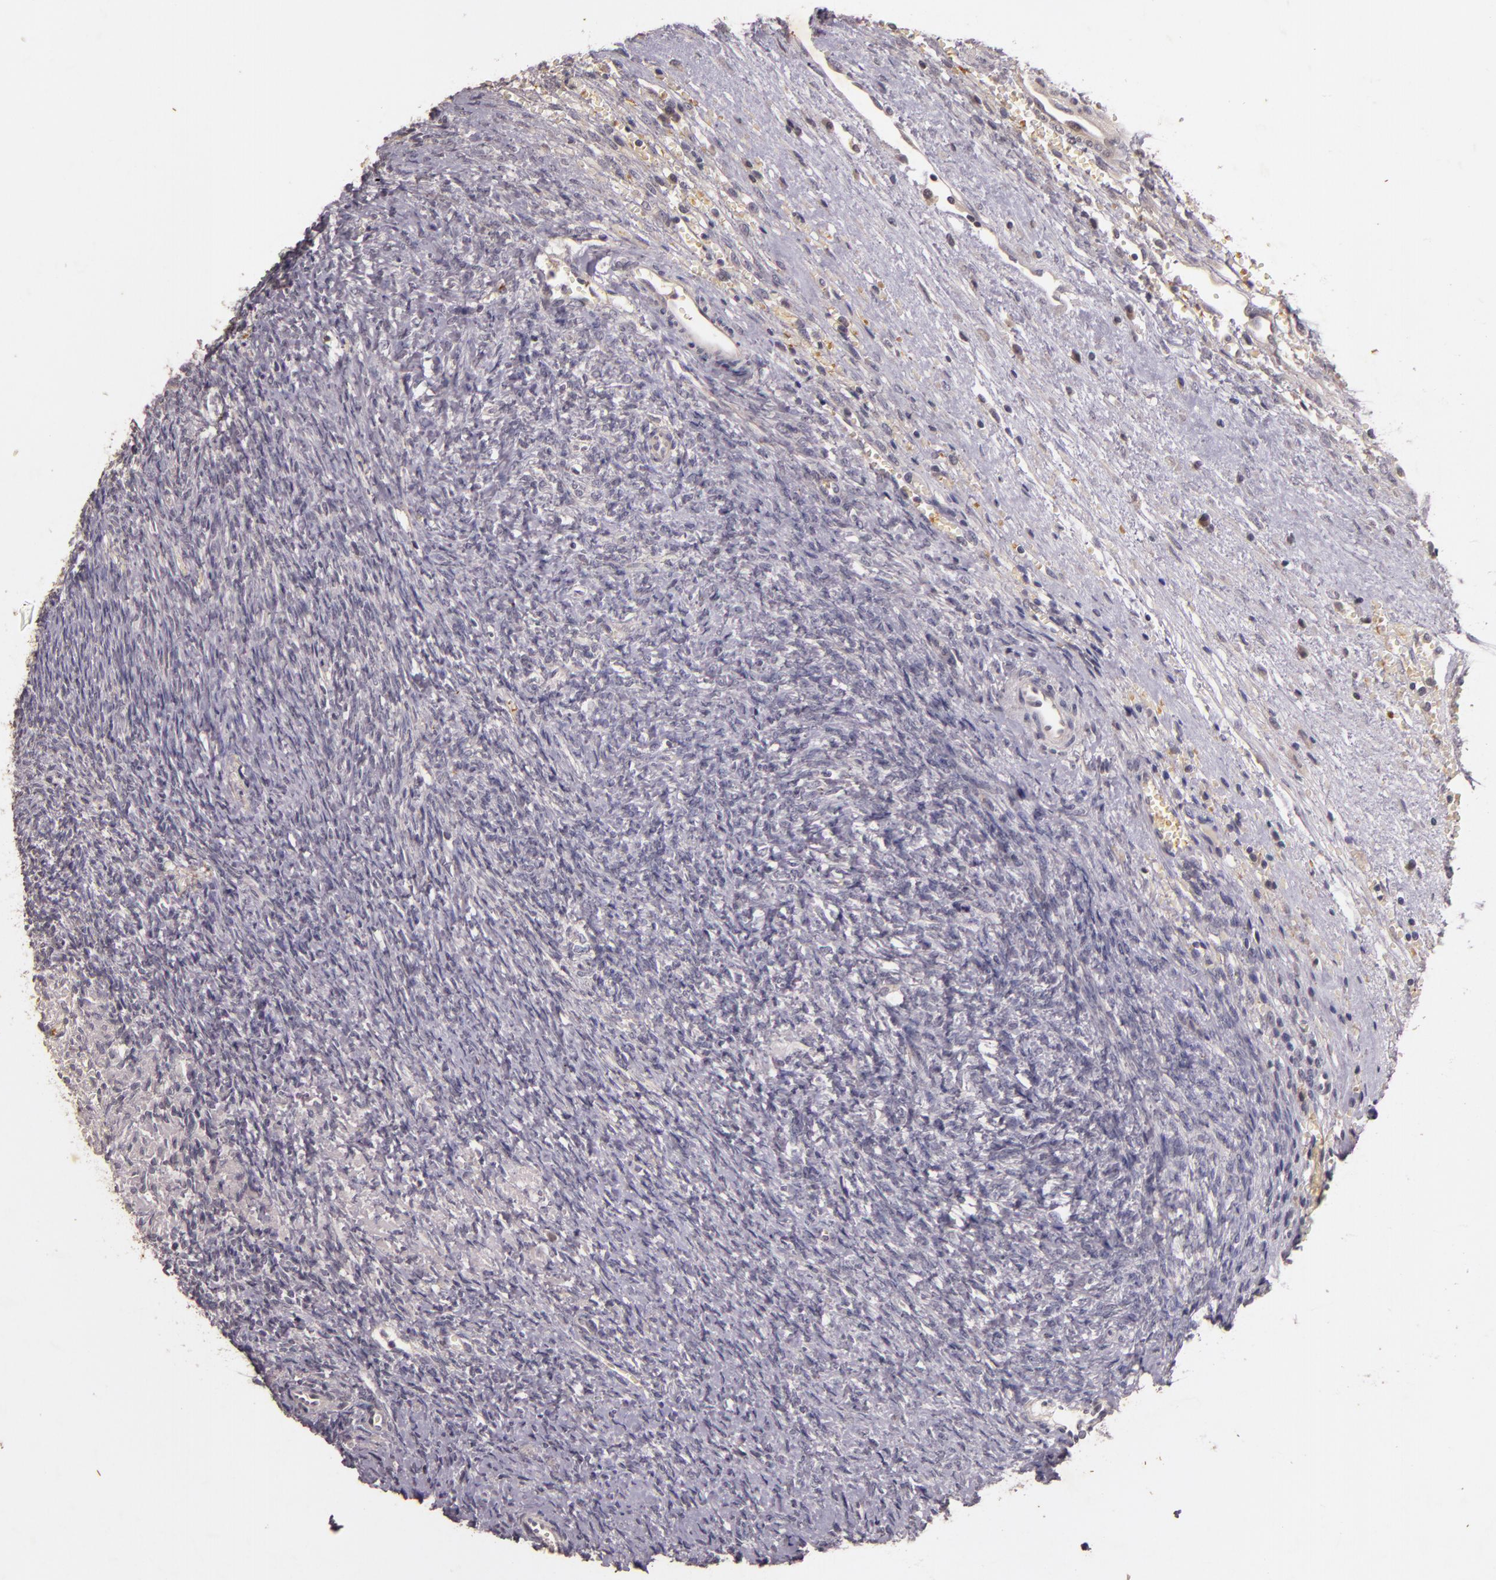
{"staining": {"intensity": "negative", "quantity": "none", "location": "none"}, "tissue": "ovary", "cell_type": "Ovarian stroma cells", "image_type": "normal", "snomed": [{"axis": "morphology", "description": "Normal tissue, NOS"}, {"axis": "topography", "description": "Ovary"}], "caption": "Immunohistochemical staining of normal human ovary exhibits no significant positivity in ovarian stroma cells.", "gene": "TFF1", "patient": {"sex": "female", "age": 56}}